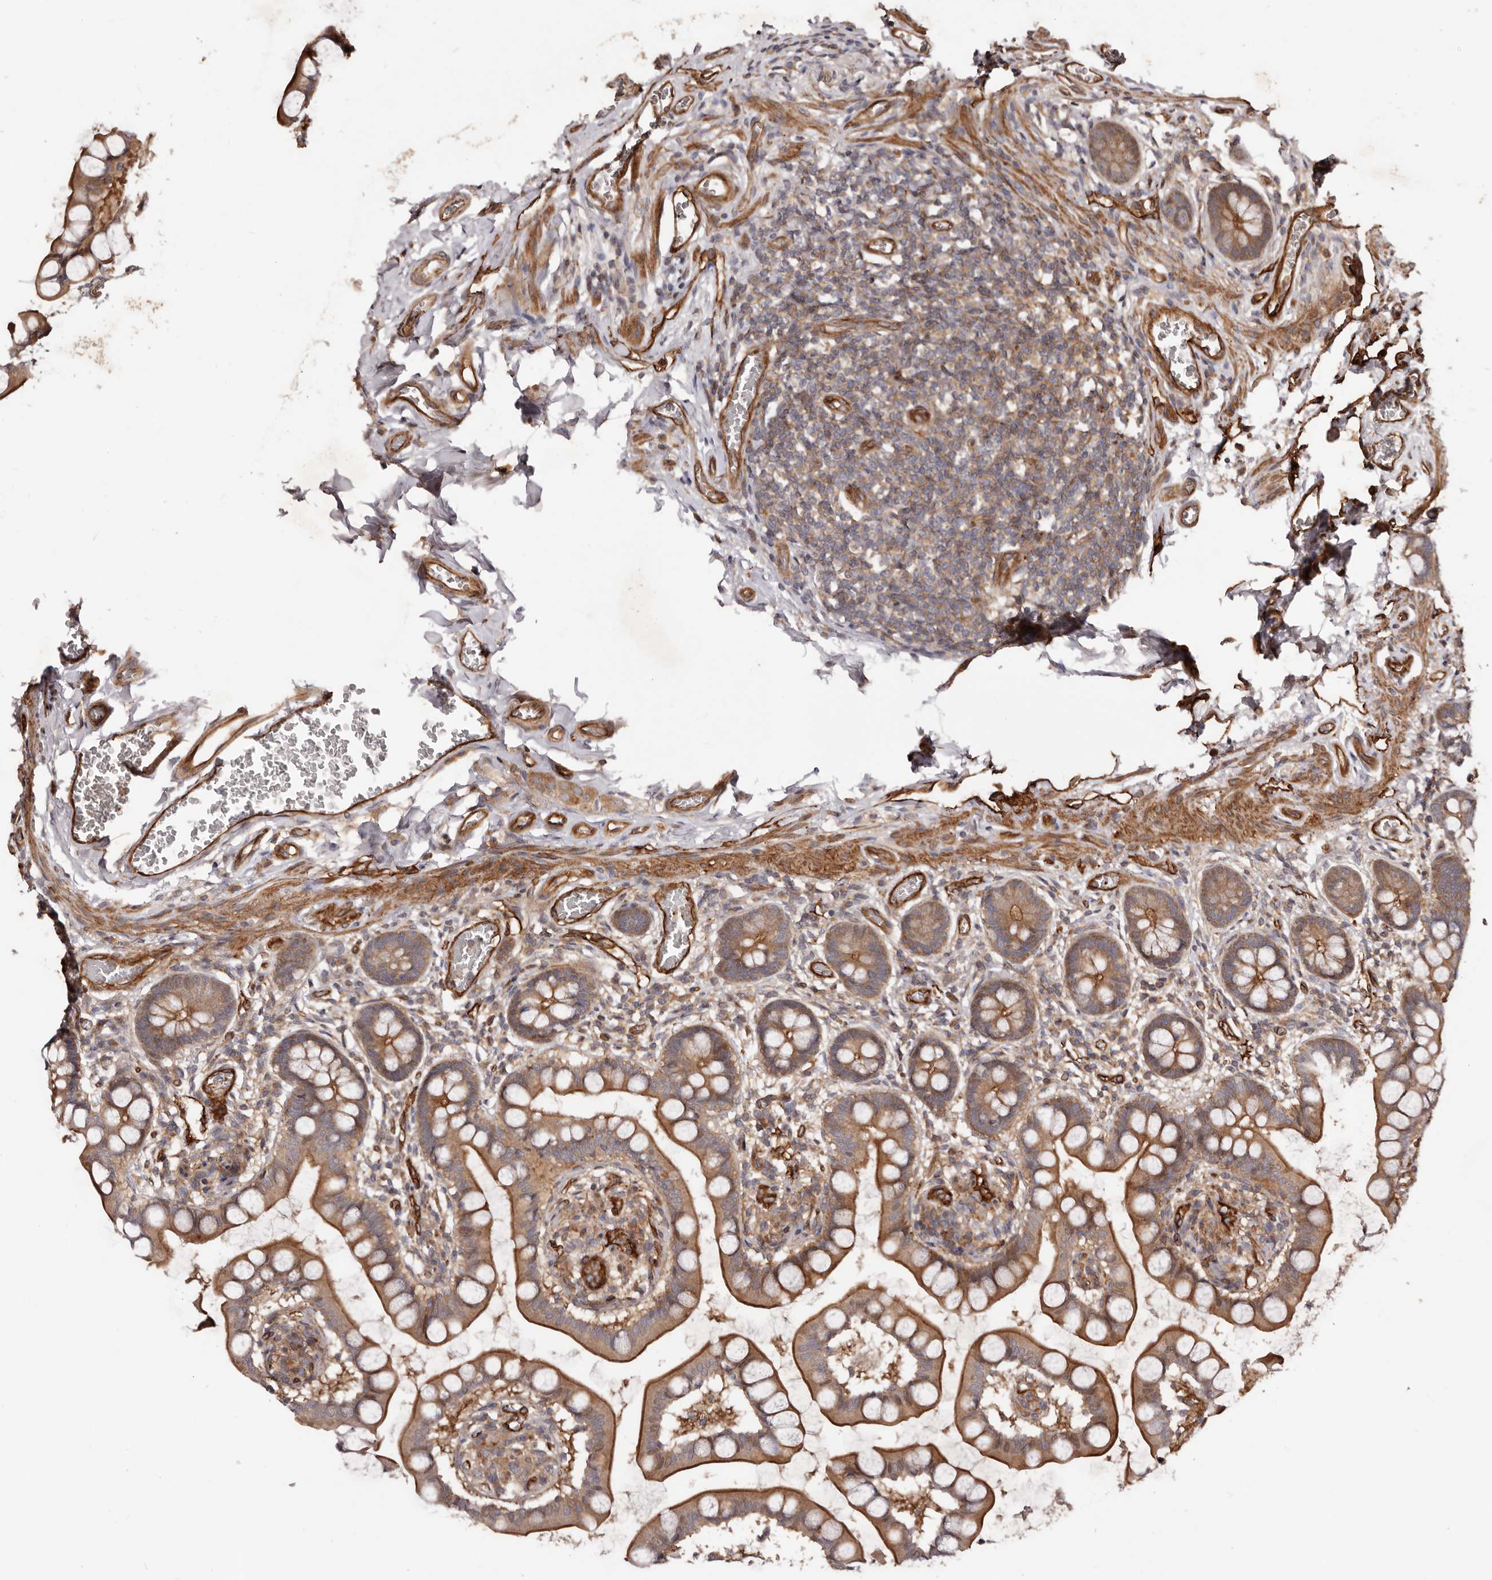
{"staining": {"intensity": "strong", "quantity": "25%-75%", "location": "cytoplasmic/membranous"}, "tissue": "small intestine", "cell_type": "Glandular cells", "image_type": "normal", "snomed": [{"axis": "morphology", "description": "Normal tissue, NOS"}, {"axis": "topography", "description": "Small intestine"}], "caption": "An immunohistochemistry (IHC) image of normal tissue is shown. Protein staining in brown highlights strong cytoplasmic/membranous positivity in small intestine within glandular cells.", "gene": "GTPBP1", "patient": {"sex": "male", "age": 52}}